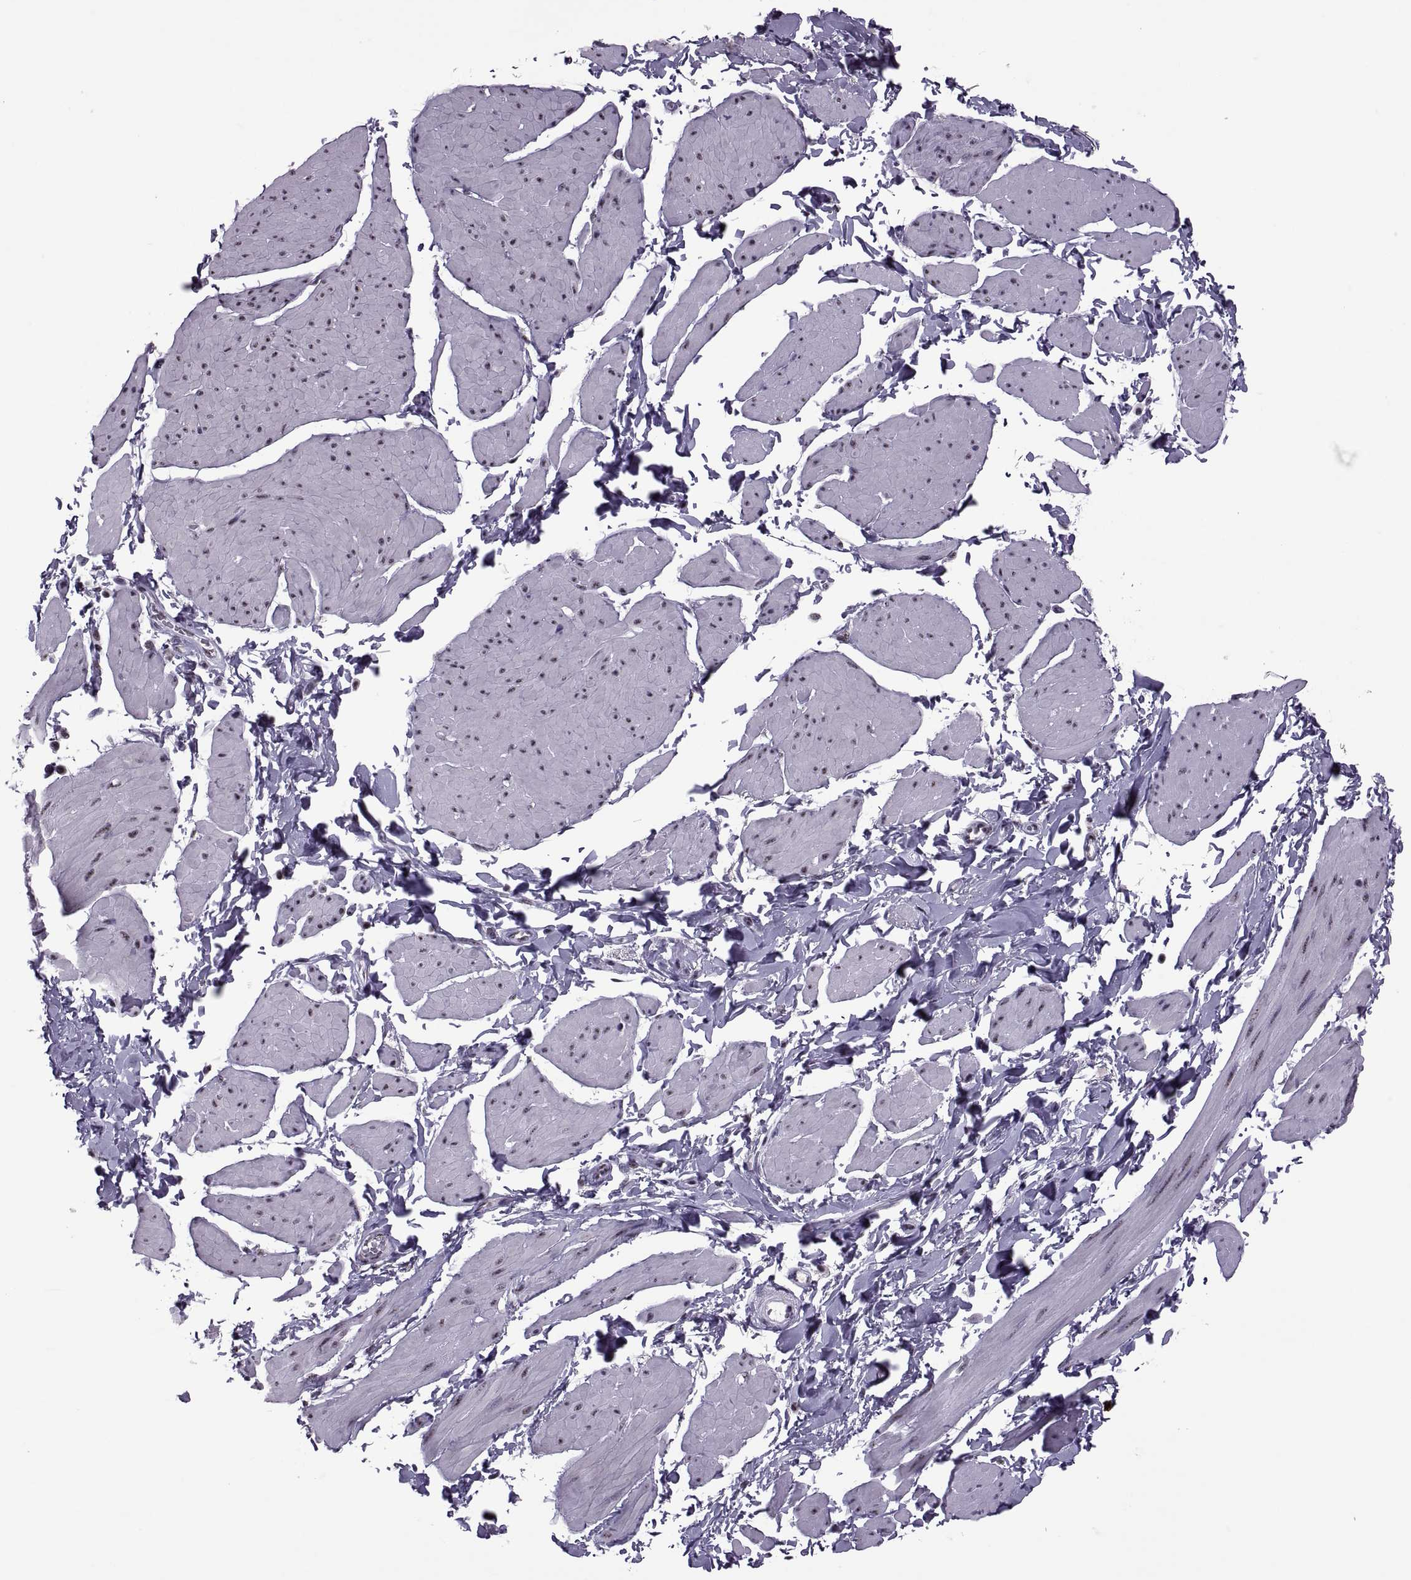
{"staining": {"intensity": "weak", "quantity": "25%-75%", "location": "nuclear"}, "tissue": "smooth muscle", "cell_type": "Smooth muscle cells", "image_type": "normal", "snomed": [{"axis": "morphology", "description": "Normal tissue, NOS"}, {"axis": "topography", "description": "Adipose tissue"}, {"axis": "topography", "description": "Smooth muscle"}, {"axis": "topography", "description": "Peripheral nerve tissue"}], "caption": "Human smooth muscle stained for a protein (brown) shows weak nuclear positive positivity in about 25%-75% of smooth muscle cells.", "gene": "MAGEA4", "patient": {"sex": "male", "age": 83}}